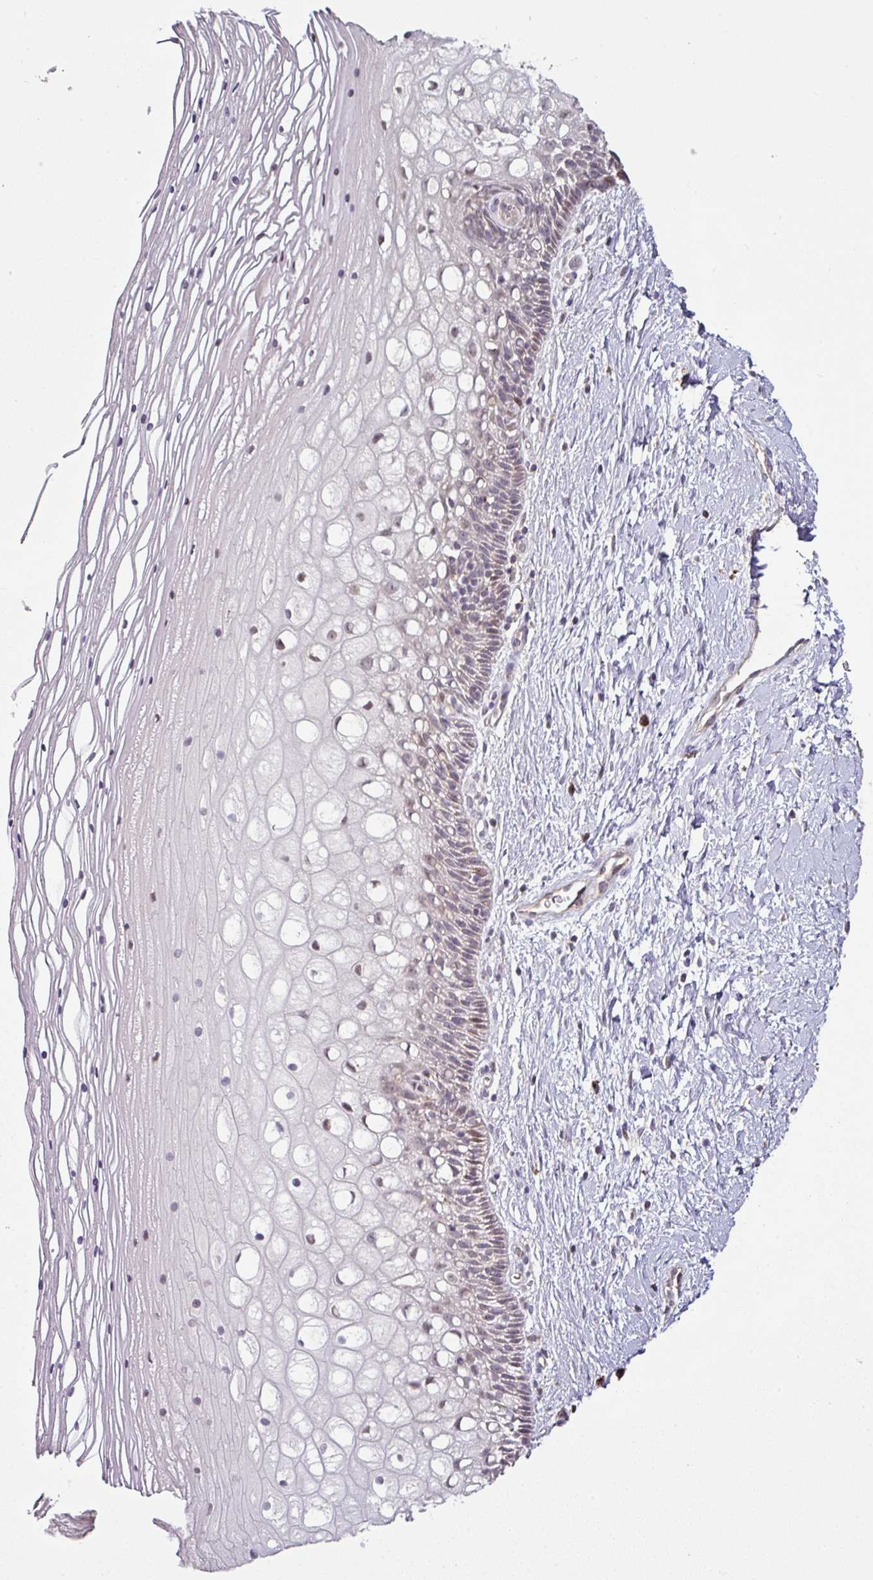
{"staining": {"intensity": "weak", "quantity": "25%-75%", "location": "cytoplasmic/membranous"}, "tissue": "cervix", "cell_type": "Glandular cells", "image_type": "normal", "snomed": [{"axis": "morphology", "description": "Normal tissue, NOS"}, {"axis": "topography", "description": "Cervix"}], "caption": "Cervix was stained to show a protein in brown. There is low levels of weak cytoplasmic/membranous expression in approximately 25%-75% of glandular cells.", "gene": "CXCR5", "patient": {"sex": "female", "age": 36}}